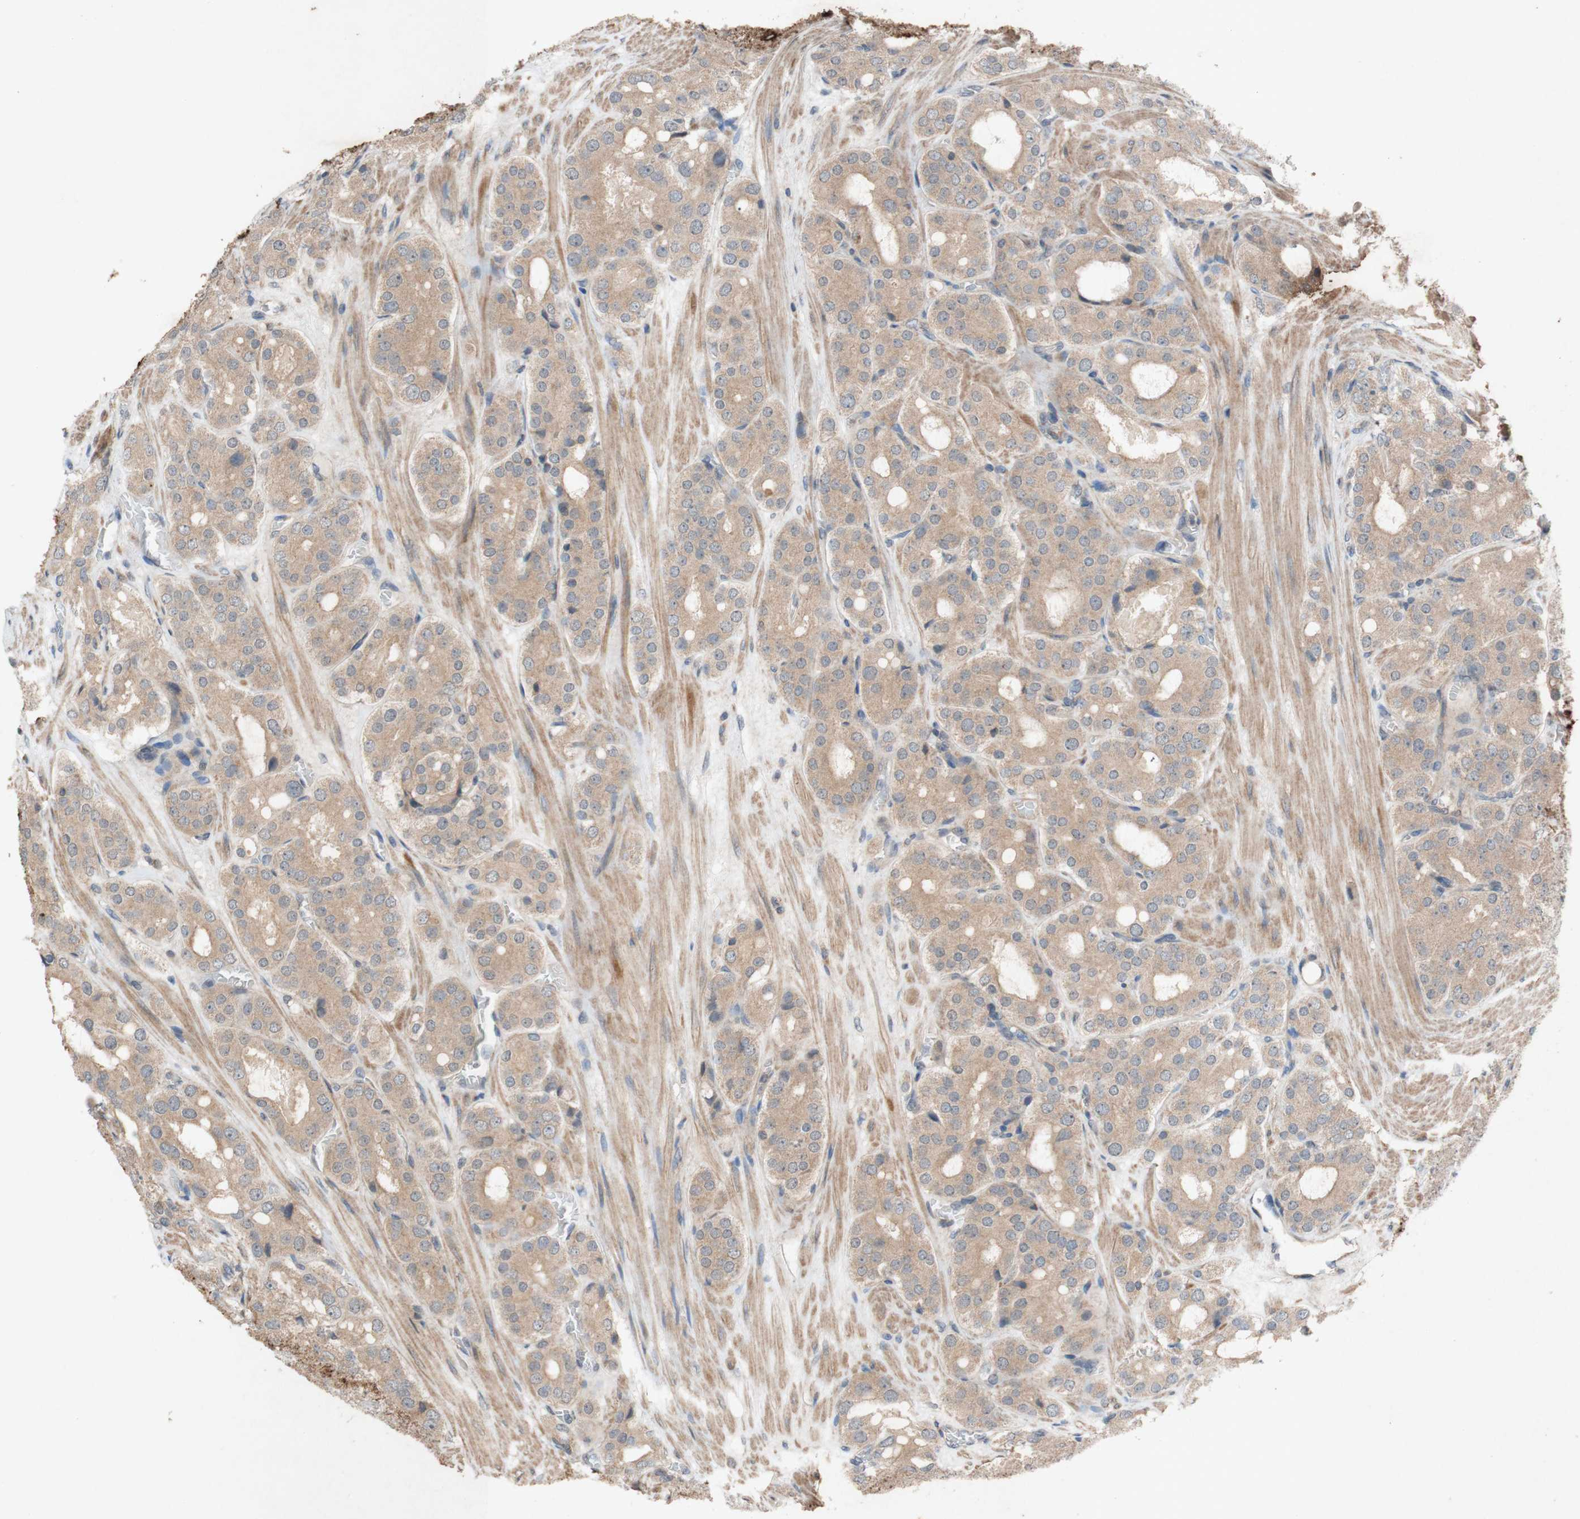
{"staining": {"intensity": "weak", "quantity": ">75%", "location": "cytoplasmic/membranous"}, "tissue": "prostate cancer", "cell_type": "Tumor cells", "image_type": "cancer", "snomed": [{"axis": "morphology", "description": "Adenocarcinoma, High grade"}, {"axis": "topography", "description": "Prostate"}], "caption": "Protein staining reveals weak cytoplasmic/membranous positivity in approximately >75% of tumor cells in prostate cancer.", "gene": "ATP6V1F", "patient": {"sex": "male", "age": 65}}